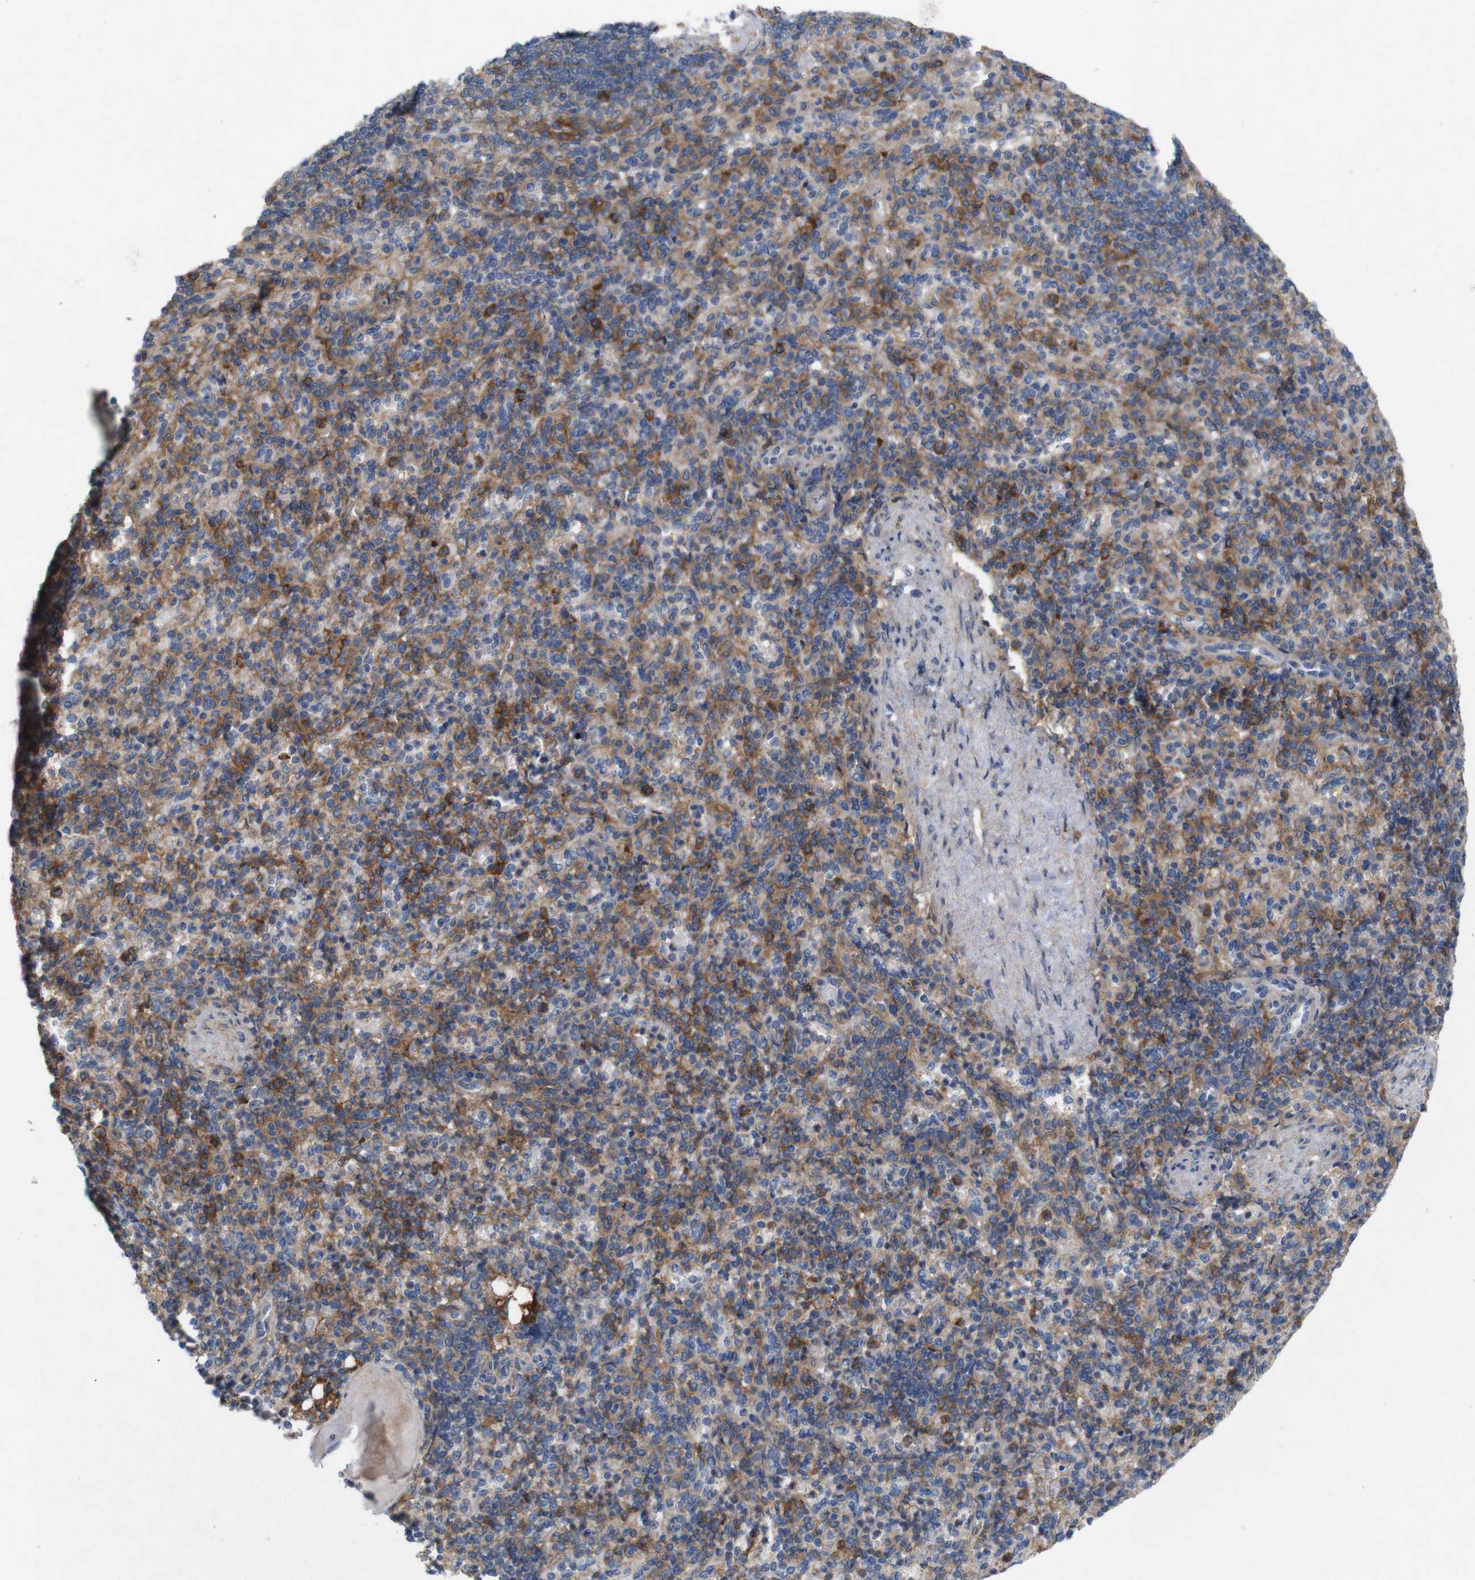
{"staining": {"intensity": "moderate", "quantity": ">75%", "location": "cytoplasmic/membranous"}, "tissue": "spleen", "cell_type": "Cells in red pulp", "image_type": "normal", "snomed": [{"axis": "morphology", "description": "Normal tissue, NOS"}, {"axis": "topography", "description": "Spleen"}], "caption": "Moderate cytoplasmic/membranous protein expression is present in about >75% of cells in red pulp in spleen. (brown staining indicates protein expression, while blue staining denotes nuclei).", "gene": "SIGLEC8", "patient": {"sex": "female", "age": 74}}